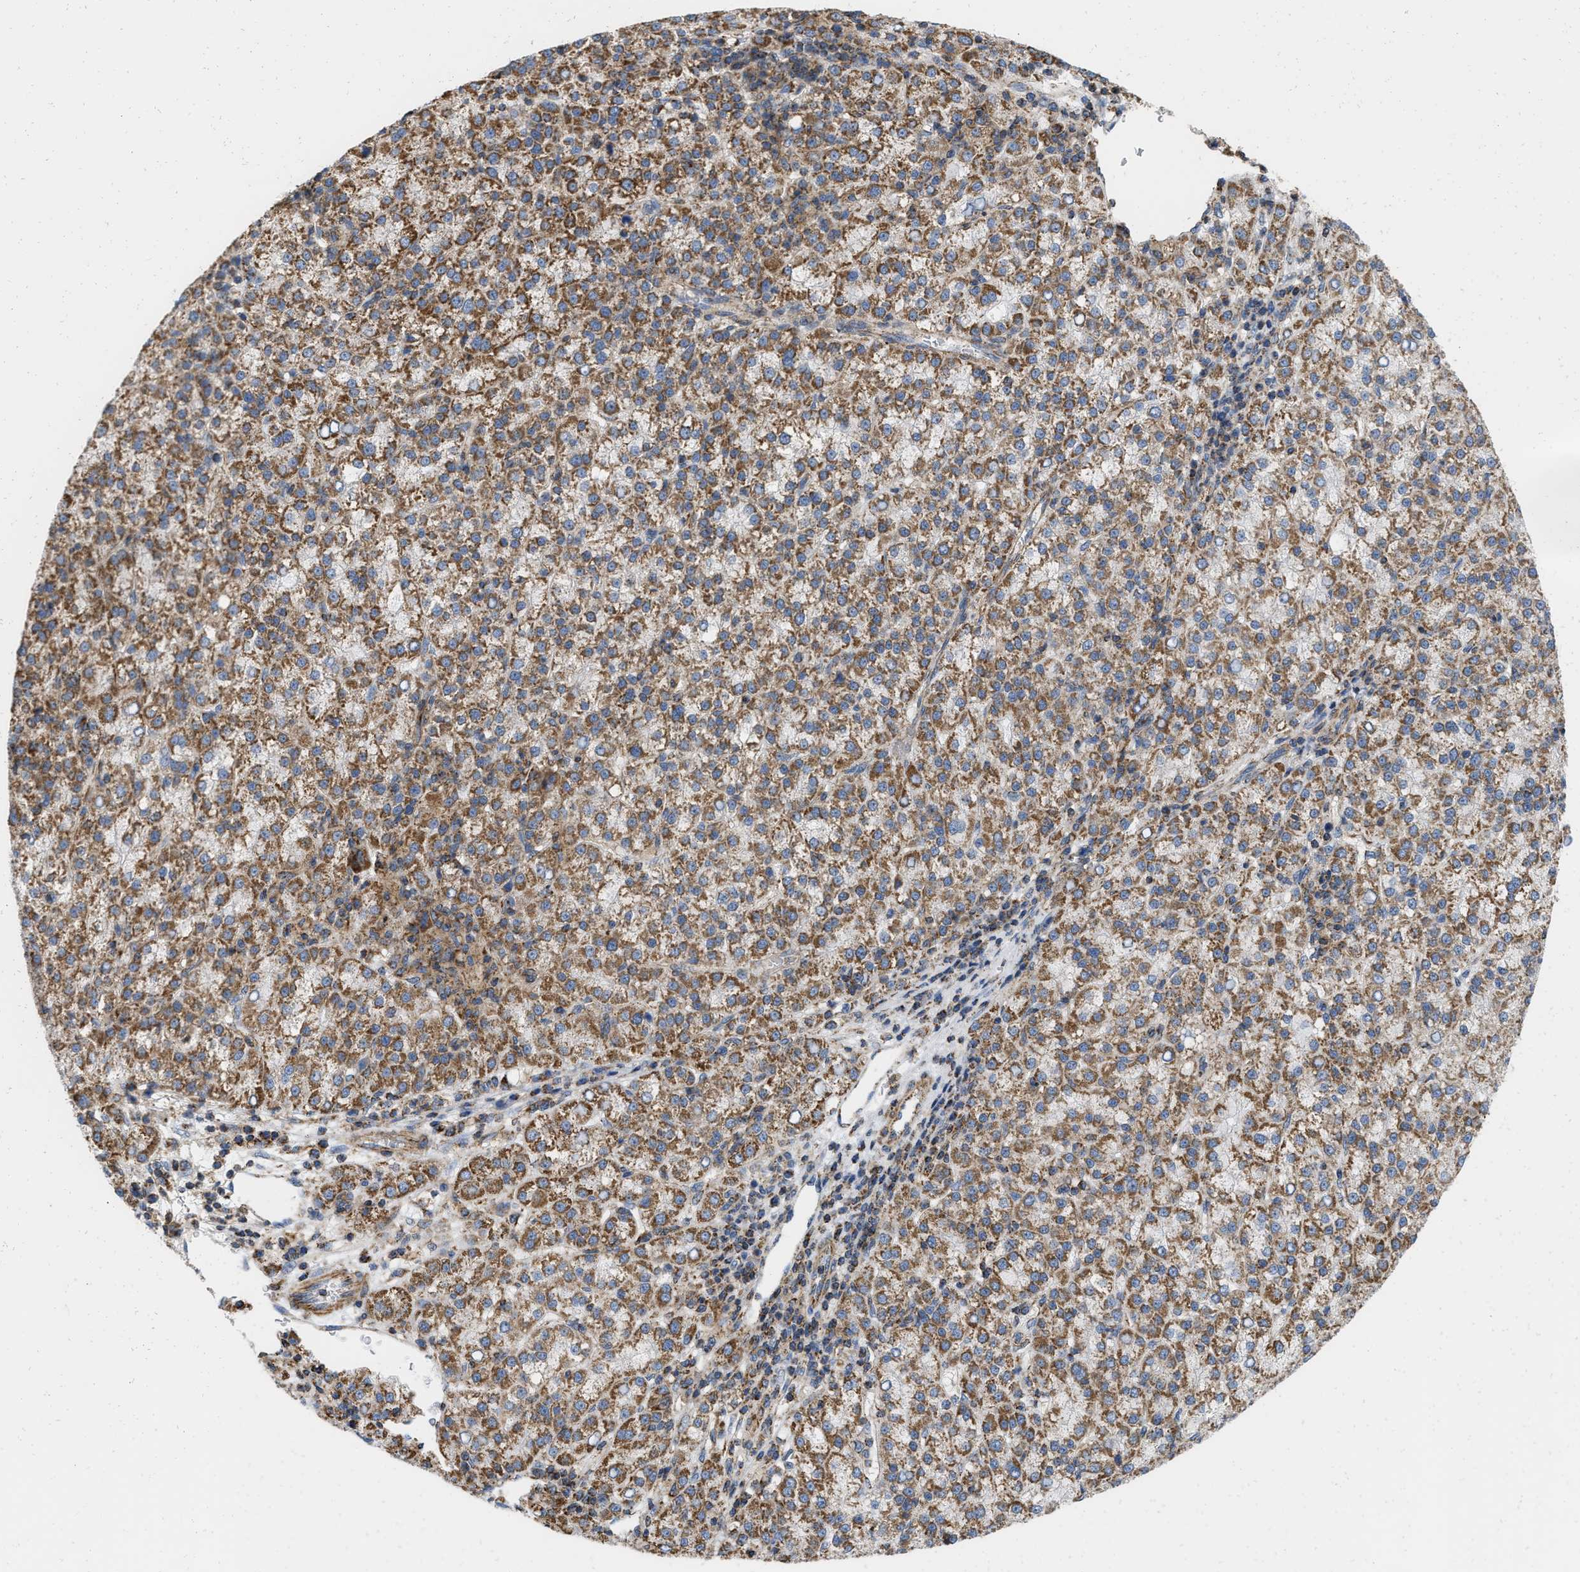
{"staining": {"intensity": "moderate", "quantity": ">75%", "location": "cytoplasmic/membranous"}, "tissue": "liver cancer", "cell_type": "Tumor cells", "image_type": "cancer", "snomed": [{"axis": "morphology", "description": "Carcinoma, Hepatocellular, NOS"}, {"axis": "topography", "description": "Liver"}], "caption": "Liver cancer stained with a protein marker demonstrates moderate staining in tumor cells.", "gene": "GRB10", "patient": {"sex": "female", "age": 58}}